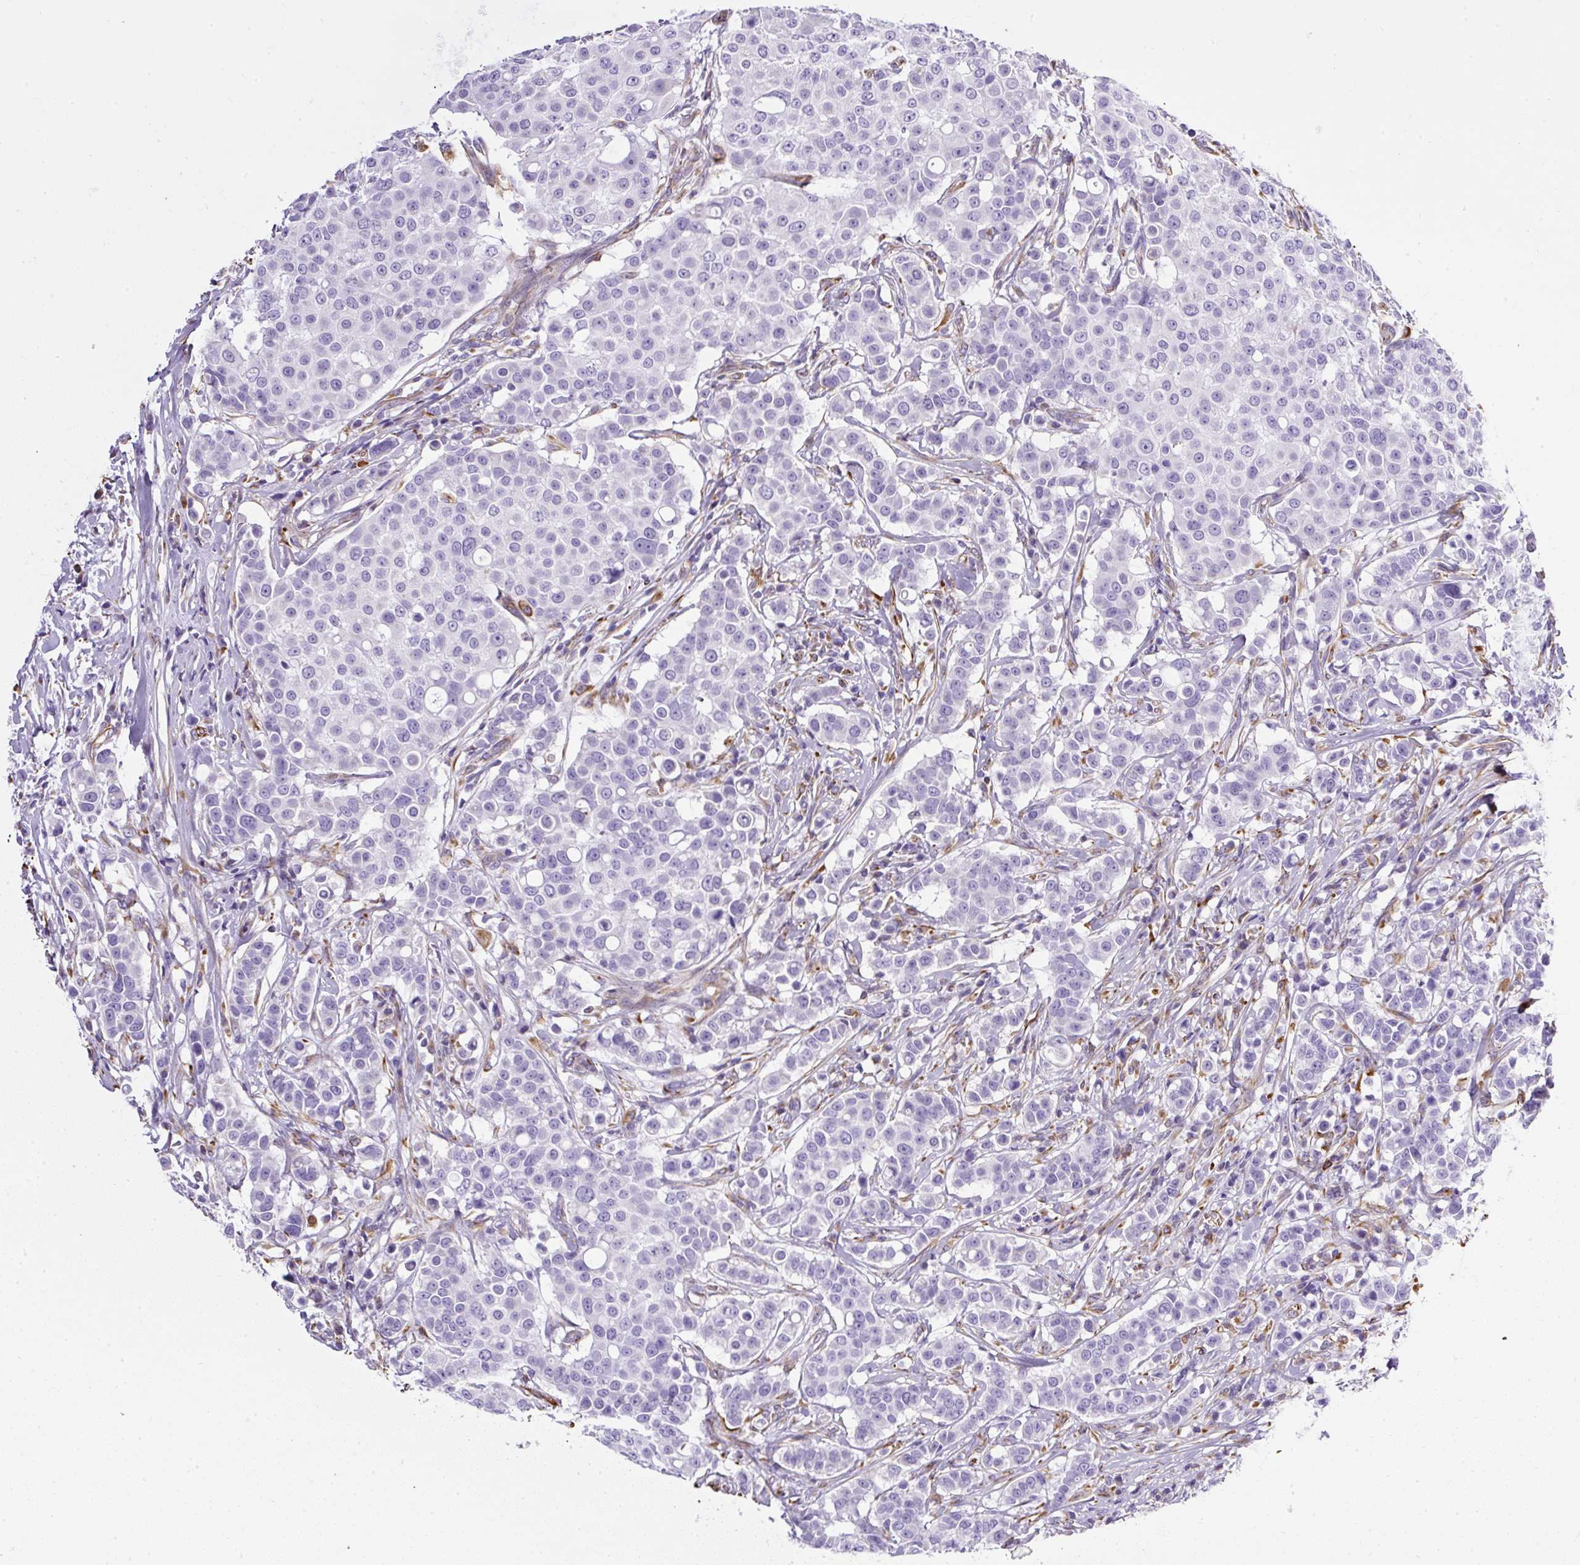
{"staining": {"intensity": "negative", "quantity": "none", "location": "none"}, "tissue": "breast cancer", "cell_type": "Tumor cells", "image_type": "cancer", "snomed": [{"axis": "morphology", "description": "Duct carcinoma"}, {"axis": "topography", "description": "Breast"}], "caption": "The micrograph exhibits no significant positivity in tumor cells of breast cancer (infiltrating ductal carcinoma).", "gene": "PLS1", "patient": {"sex": "female", "age": 27}}